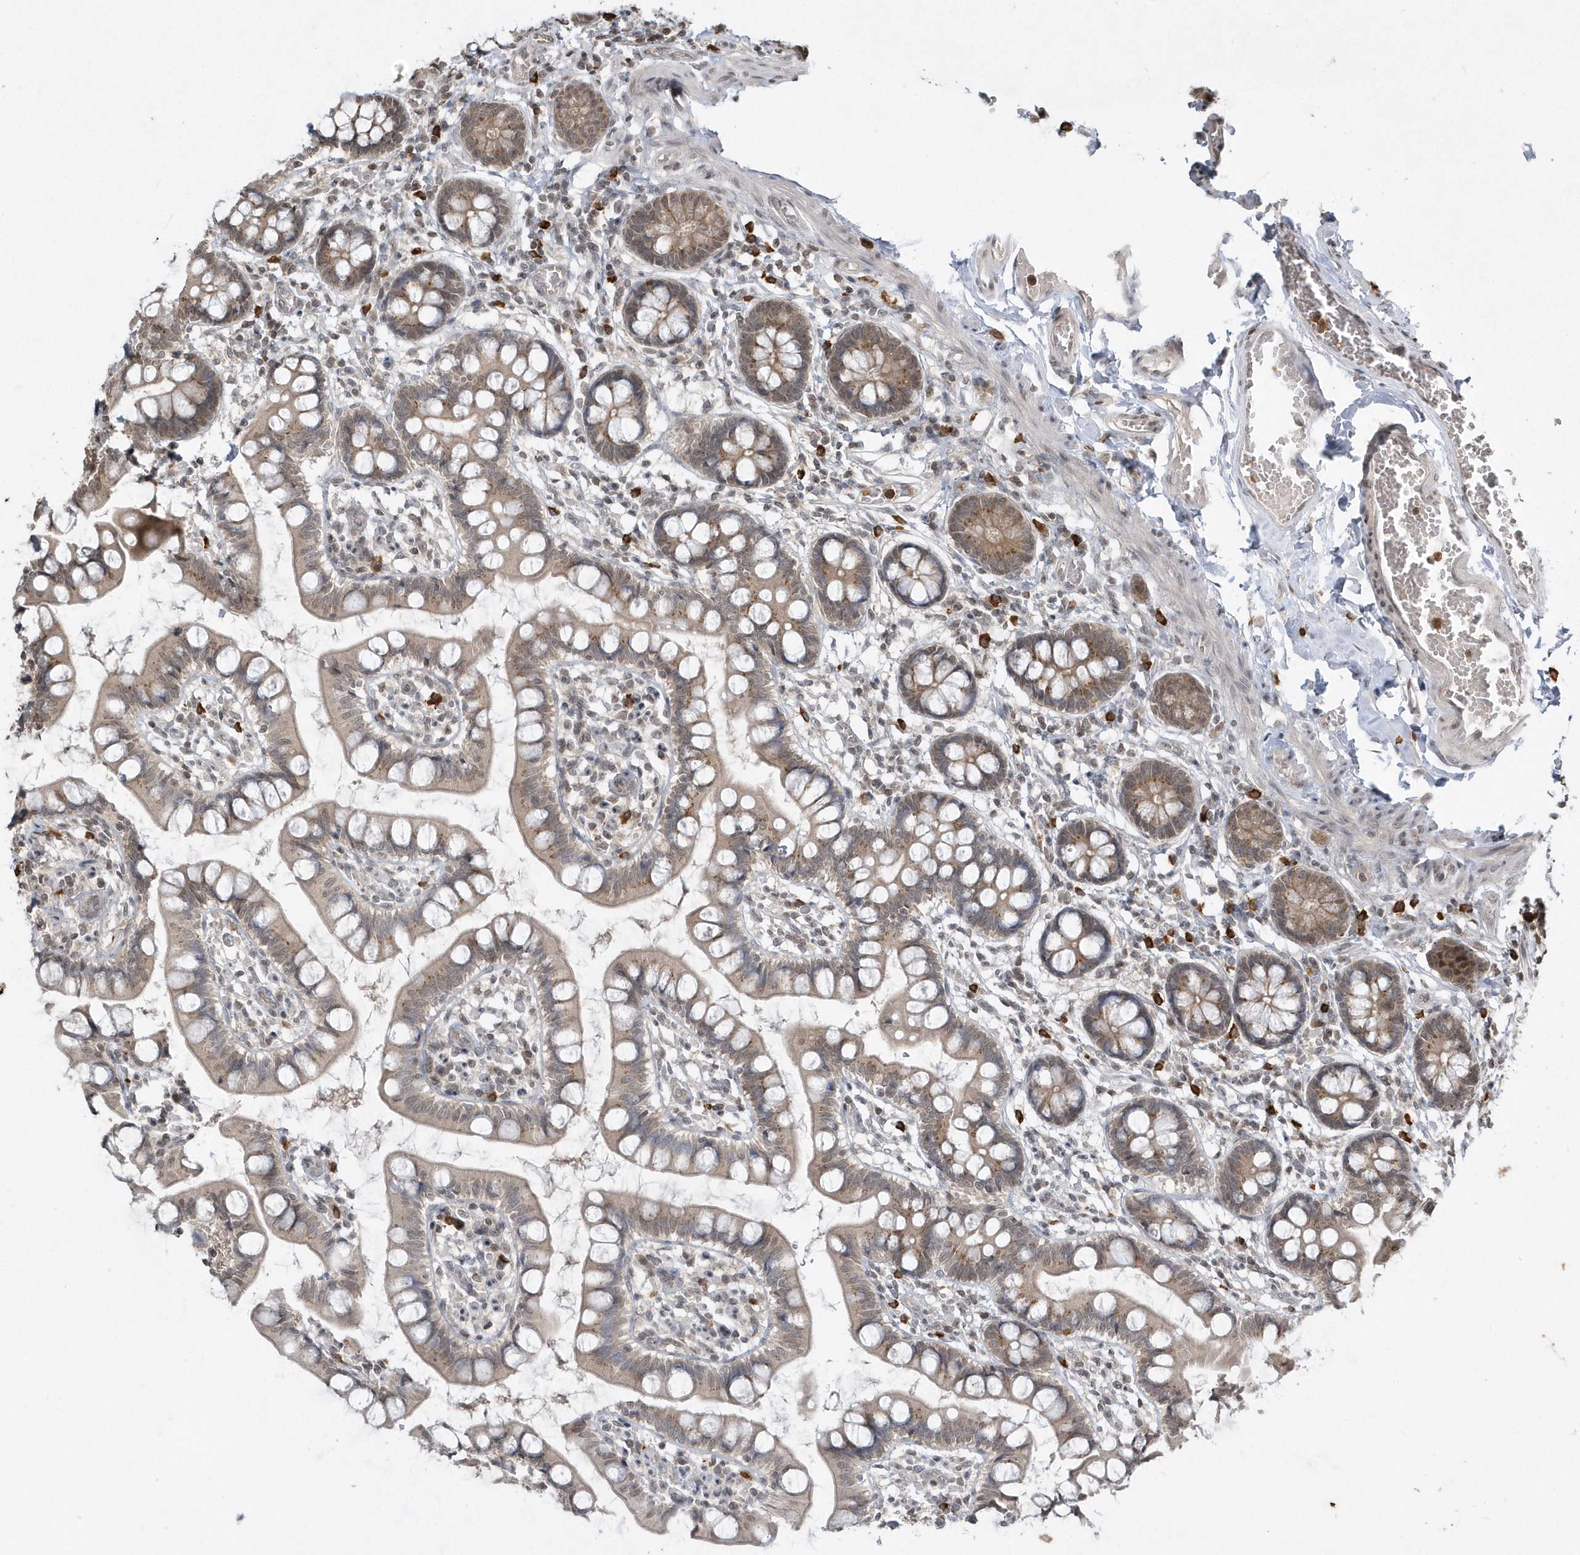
{"staining": {"intensity": "moderate", "quantity": ">75%", "location": "cytoplasmic/membranous"}, "tissue": "small intestine", "cell_type": "Glandular cells", "image_type": "normal", "snomed": [{"axis": "morphology", "description": "Normal tissue, NOS"}, {"axis": "topography", "description": "Small intestine"}], "caption": "Immunohistochemistry (IHC) photomicrograph of unremarkable small intestine: human small intestine stained using immunohistochemistry (IHC) shows medium levels of moderate protein expression localized specifically in the cytoplasmic/membranous of glandular cells, appearing as a cytoplasmic/membranous brown color.", "gene": "EIF2B1", "patient": {"sex": "male", "age": 52}}